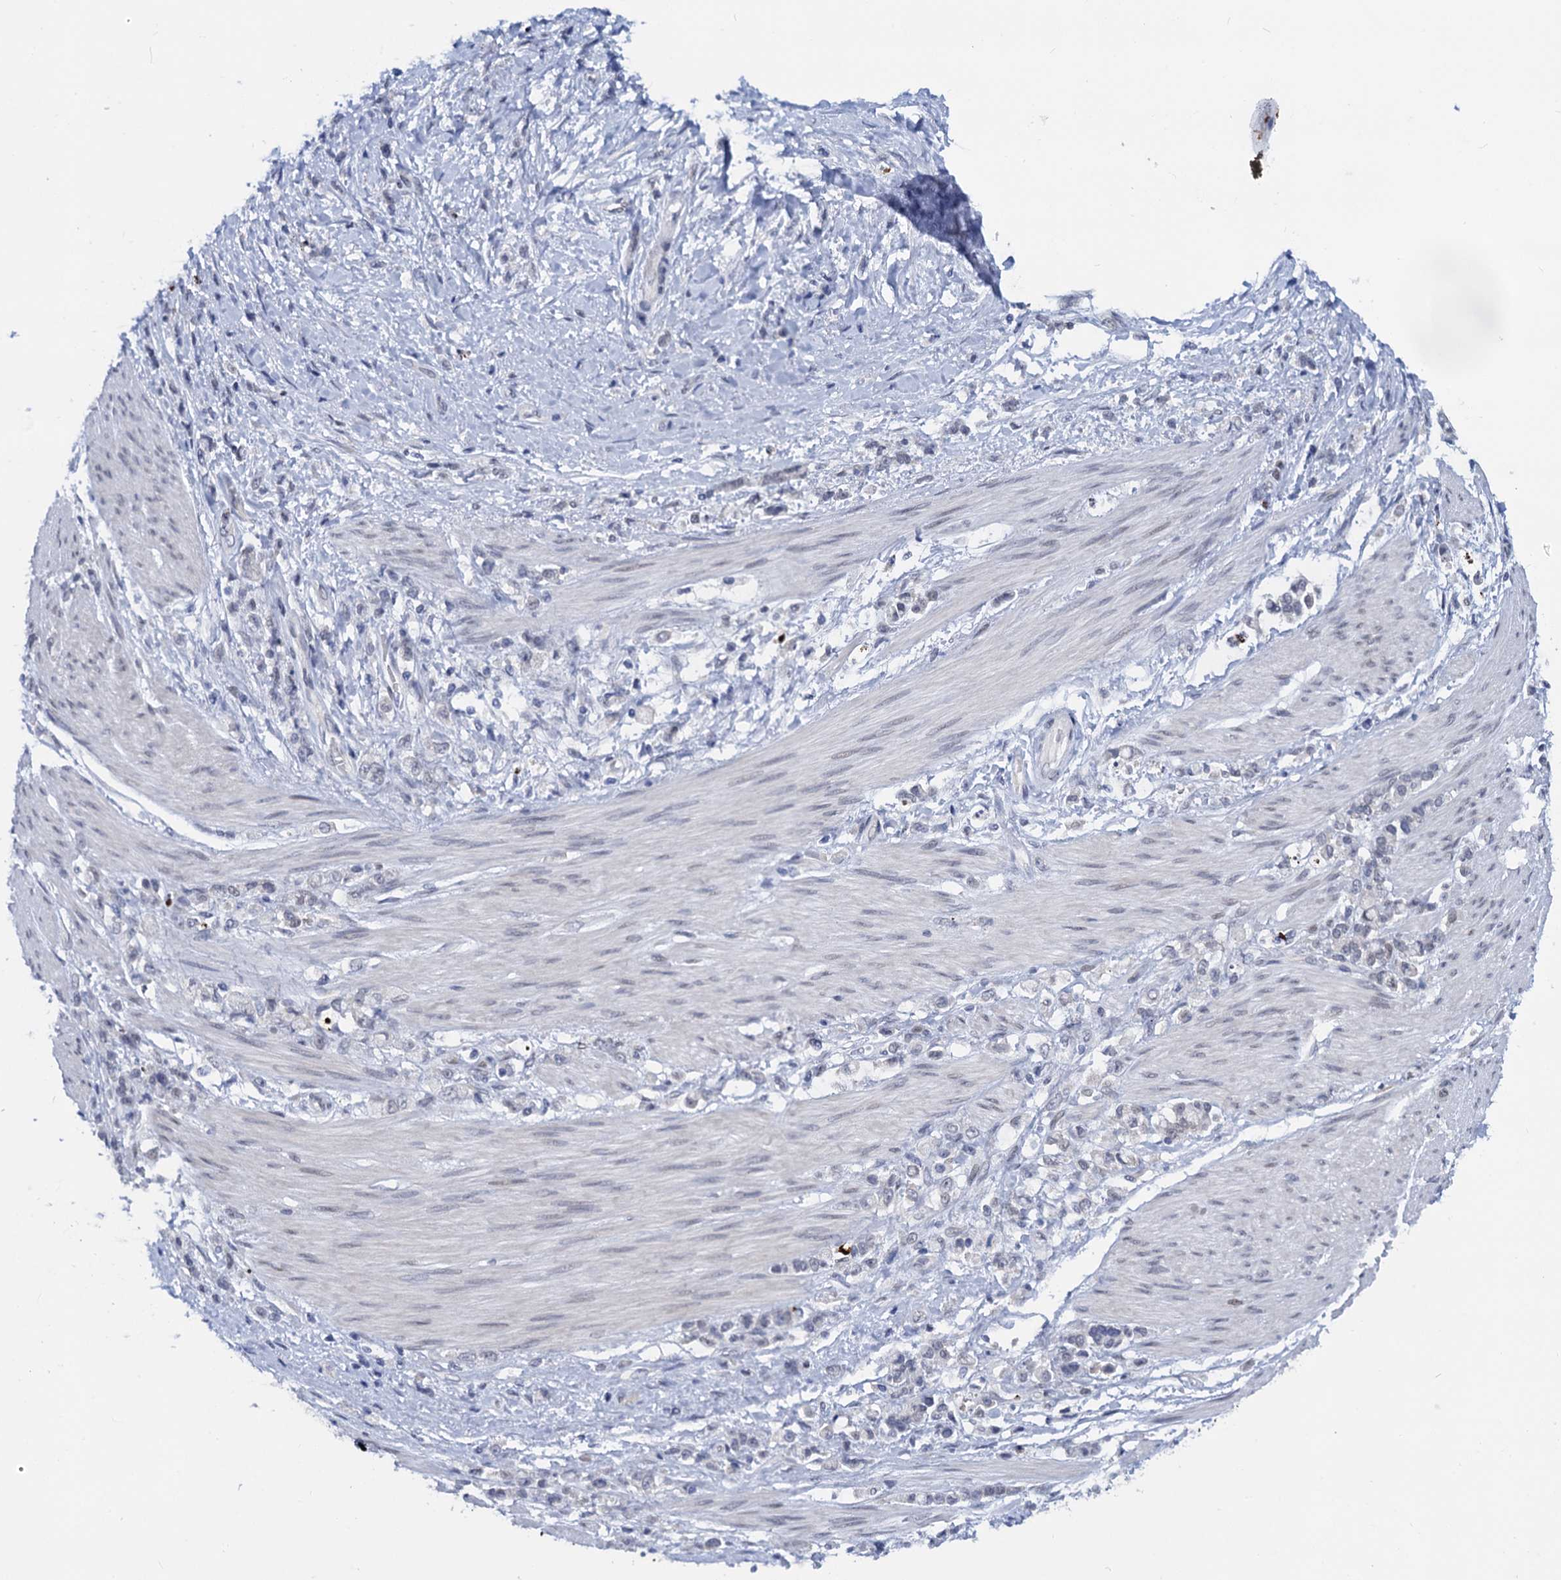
{"staining": {"intensity": "negative", "quantity": "none", "location": "none"}, "tissue": "stomach cancer", "cell_type": "Tumor cells", "image_type": "cancer", "snomed": [{"axis": "morphology", "description": "Adenocarcinoma, NOS"}, {"axis": "topography", "description": "Stomach"}], "caption": "This is a photomicrograph of IHC staining of adenocarcinoma (stomach), which shows no expression in tumor cells. The staining is performed using DAB brown chromogen with nuclei counter-stained in using hematoxylin.", "gene": "C16orf87", "patient": {"sex": "female", "age": 60}}